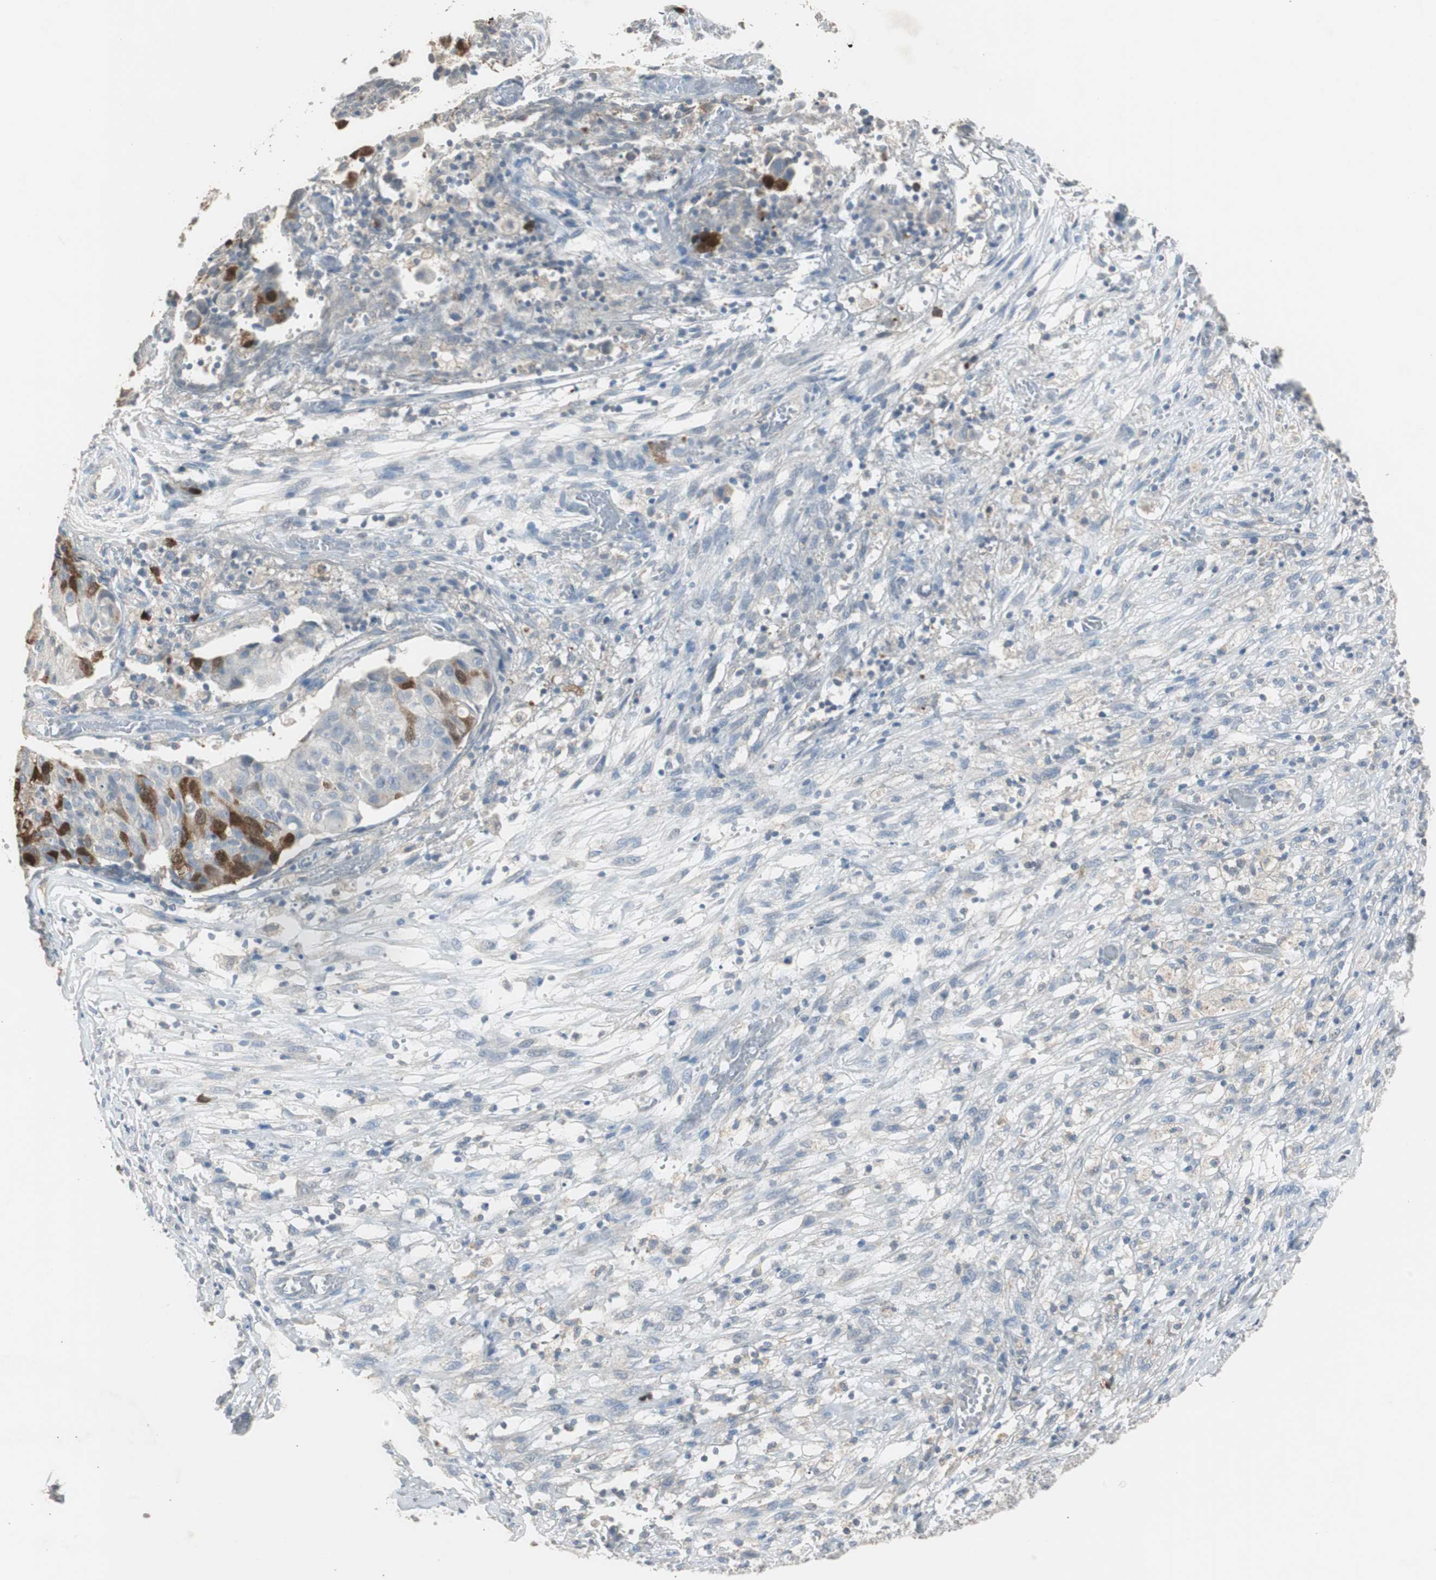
{"staining": {"intensity": "strong", "quantity": "<25%", "location": "cytoplasmic/membranous"}, "tissue": "ovarian cancer", "cell_type": "Tumor cells", "image_type": "cancer", "snomed": [{"axis": "morphology", "description": "Carcinoma, endometroid"}, {"axis": "topography", "description": "Ovary"}], "caption": "Protein analysis of ovarian cancer (endometroid carcinoma) tissue shows strong cytoplasmic/membranous expression in about <25% of tumor cells.", "gene": "TK1", "patient": {"sex": "female", "age": 42}}